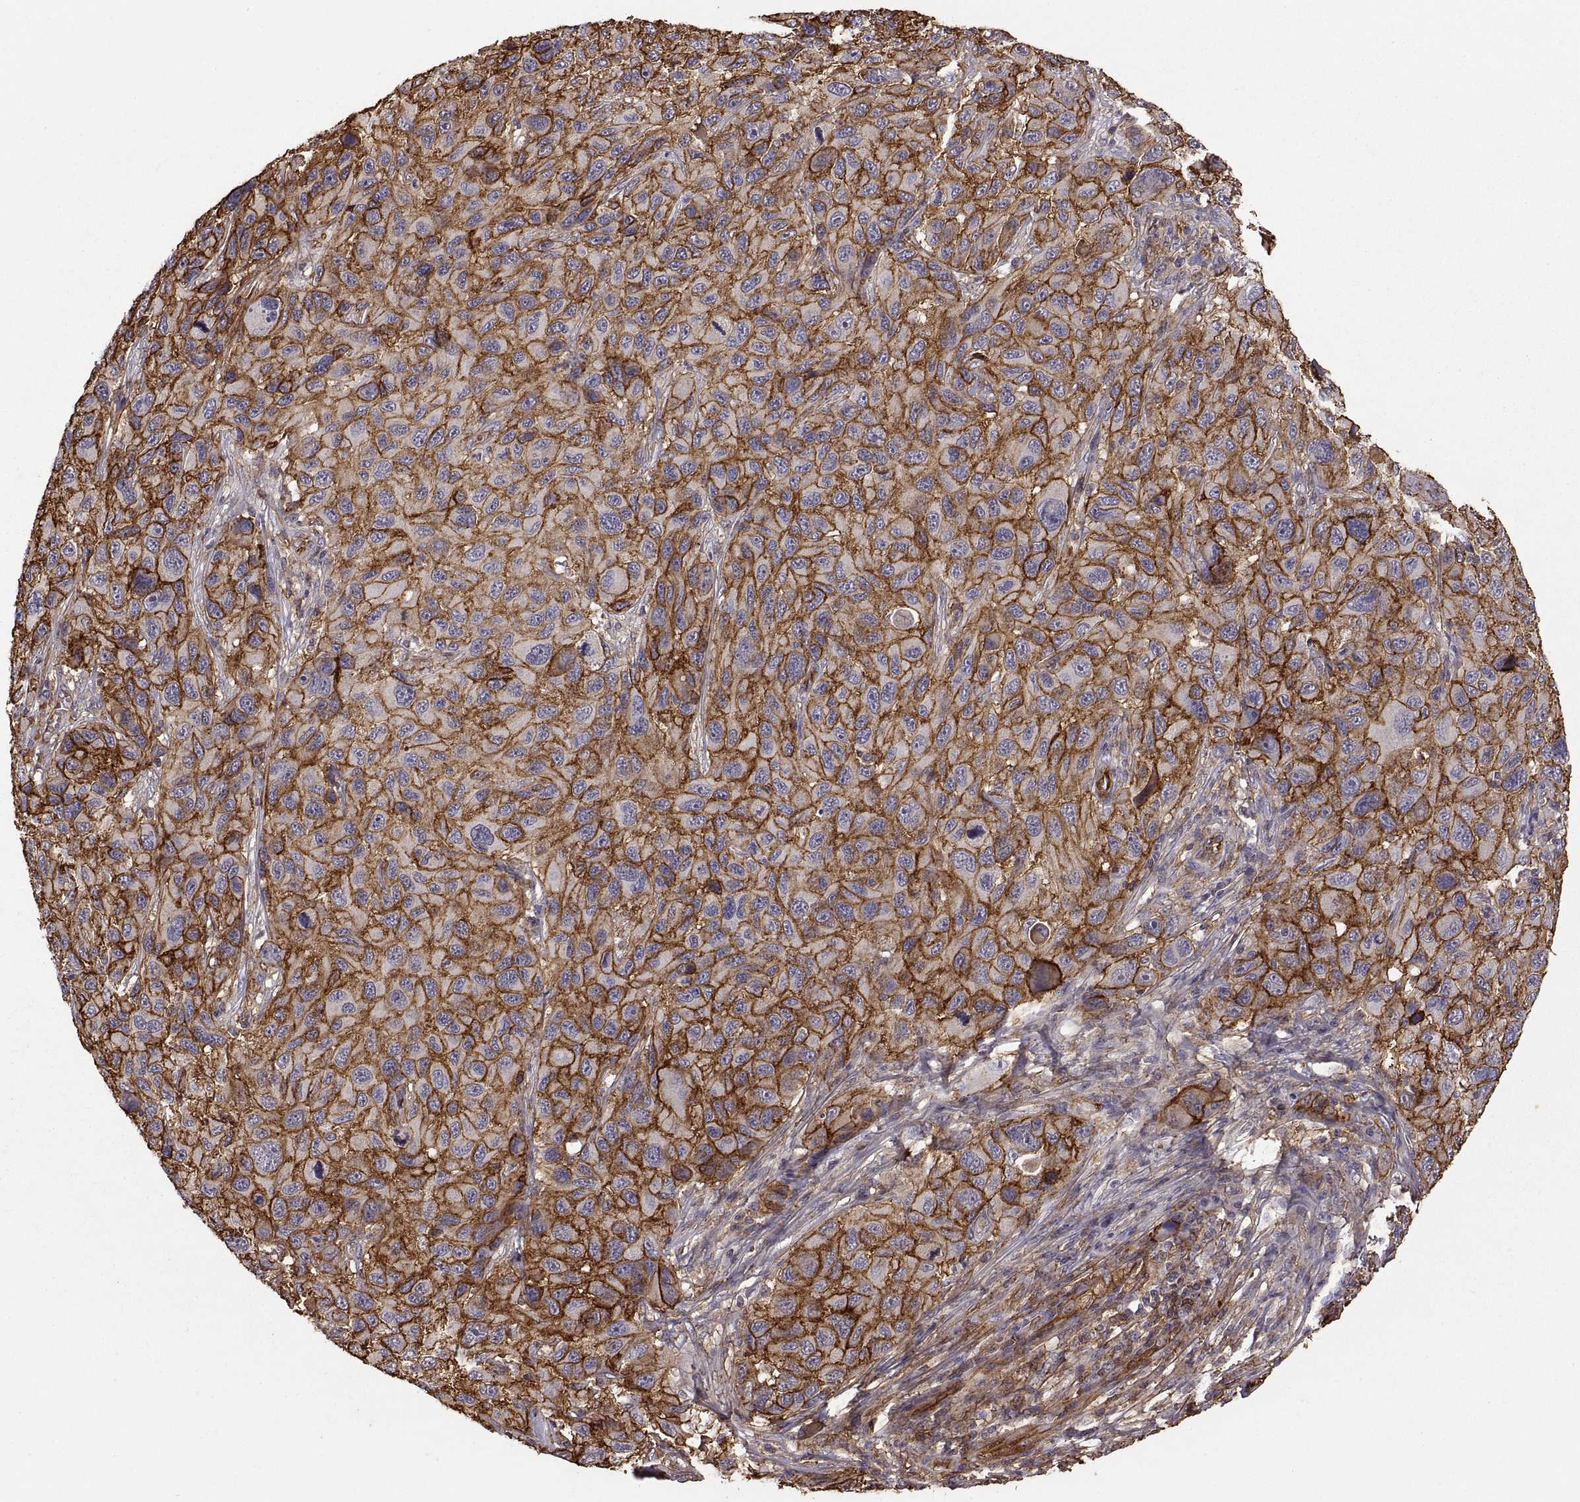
{"staining": {"intensity": "strong", "quantity": ">75%", "location": "cytoplasmic/membranous"}, "tissue": "melanoma", "cell_type": "Tumor cells", "image_type": "cancer", "snomed": [{"axis": "morphology", "description": "Malignant melanoma, NOS"}, {"axis": "topography", "description": "Skin"}], "caption": "There is high levels of strong cytoplasmic/membranous staining in tumor cells of malignant melanoma, as demonstrated by immunohistochemical staining (brown color).", "gene": "S100A10", "patient": {"sex": "male", "age": 53}}